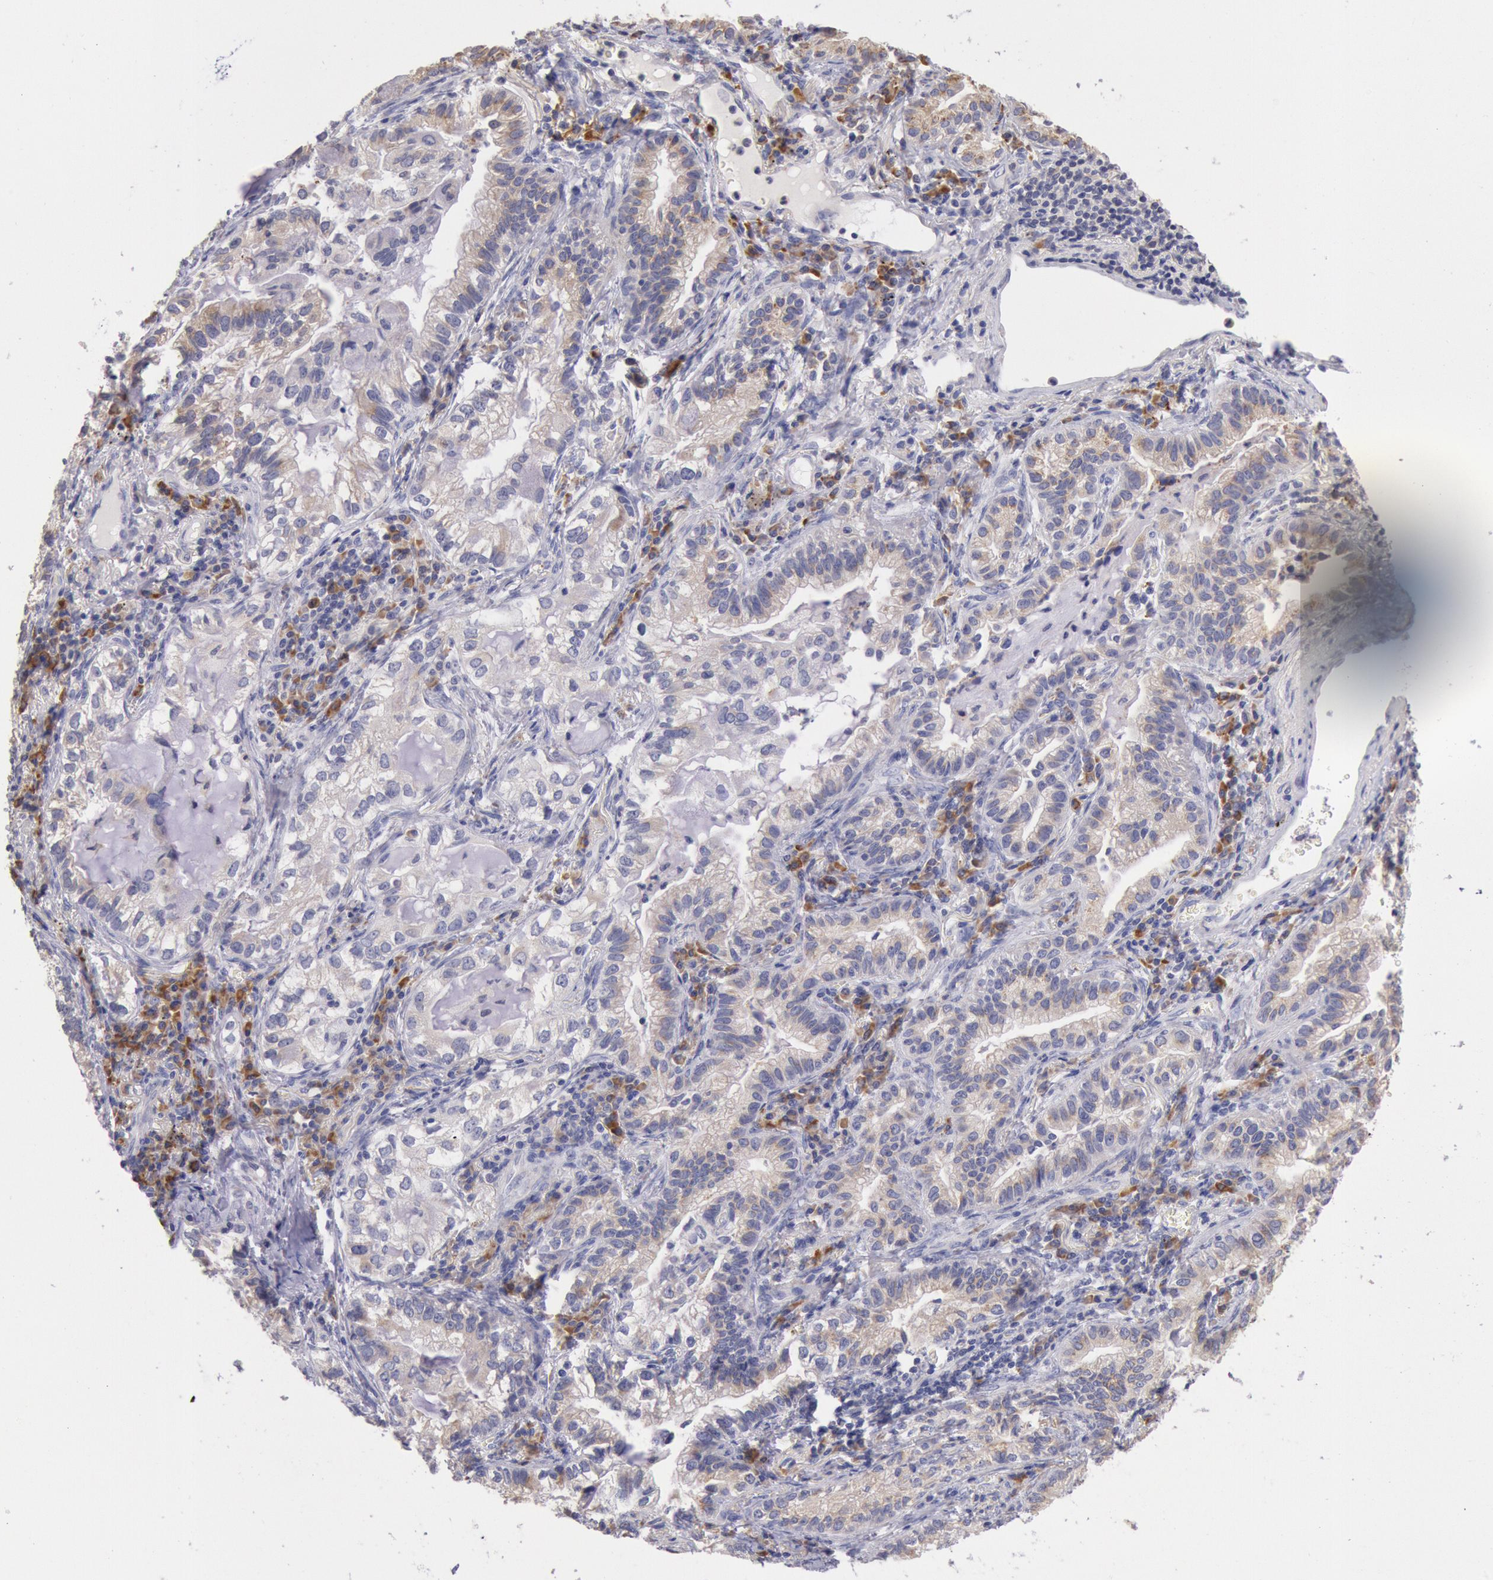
{"staining": {"intensity": "negative", "quantity": "none", "location": "none"}, "tissue": "lung cancer", "cell_type": "Tumor cells", "image_type": "cancer", "snomed": [{"axis": "morphology", "description": "Adenocarcinoma, NOS"}, {"axis": "topography", "description": "Lung"}], "caption": "Adenocarcinoma (lung) was stained to show a protein in brown. There is no significant expression in tumor cells. (DAB (3,3'-diaminobenzidine) IHC, high magnification).", "gene": "GAL3ST1", "patient": {"sex": "female", "age": 50}}